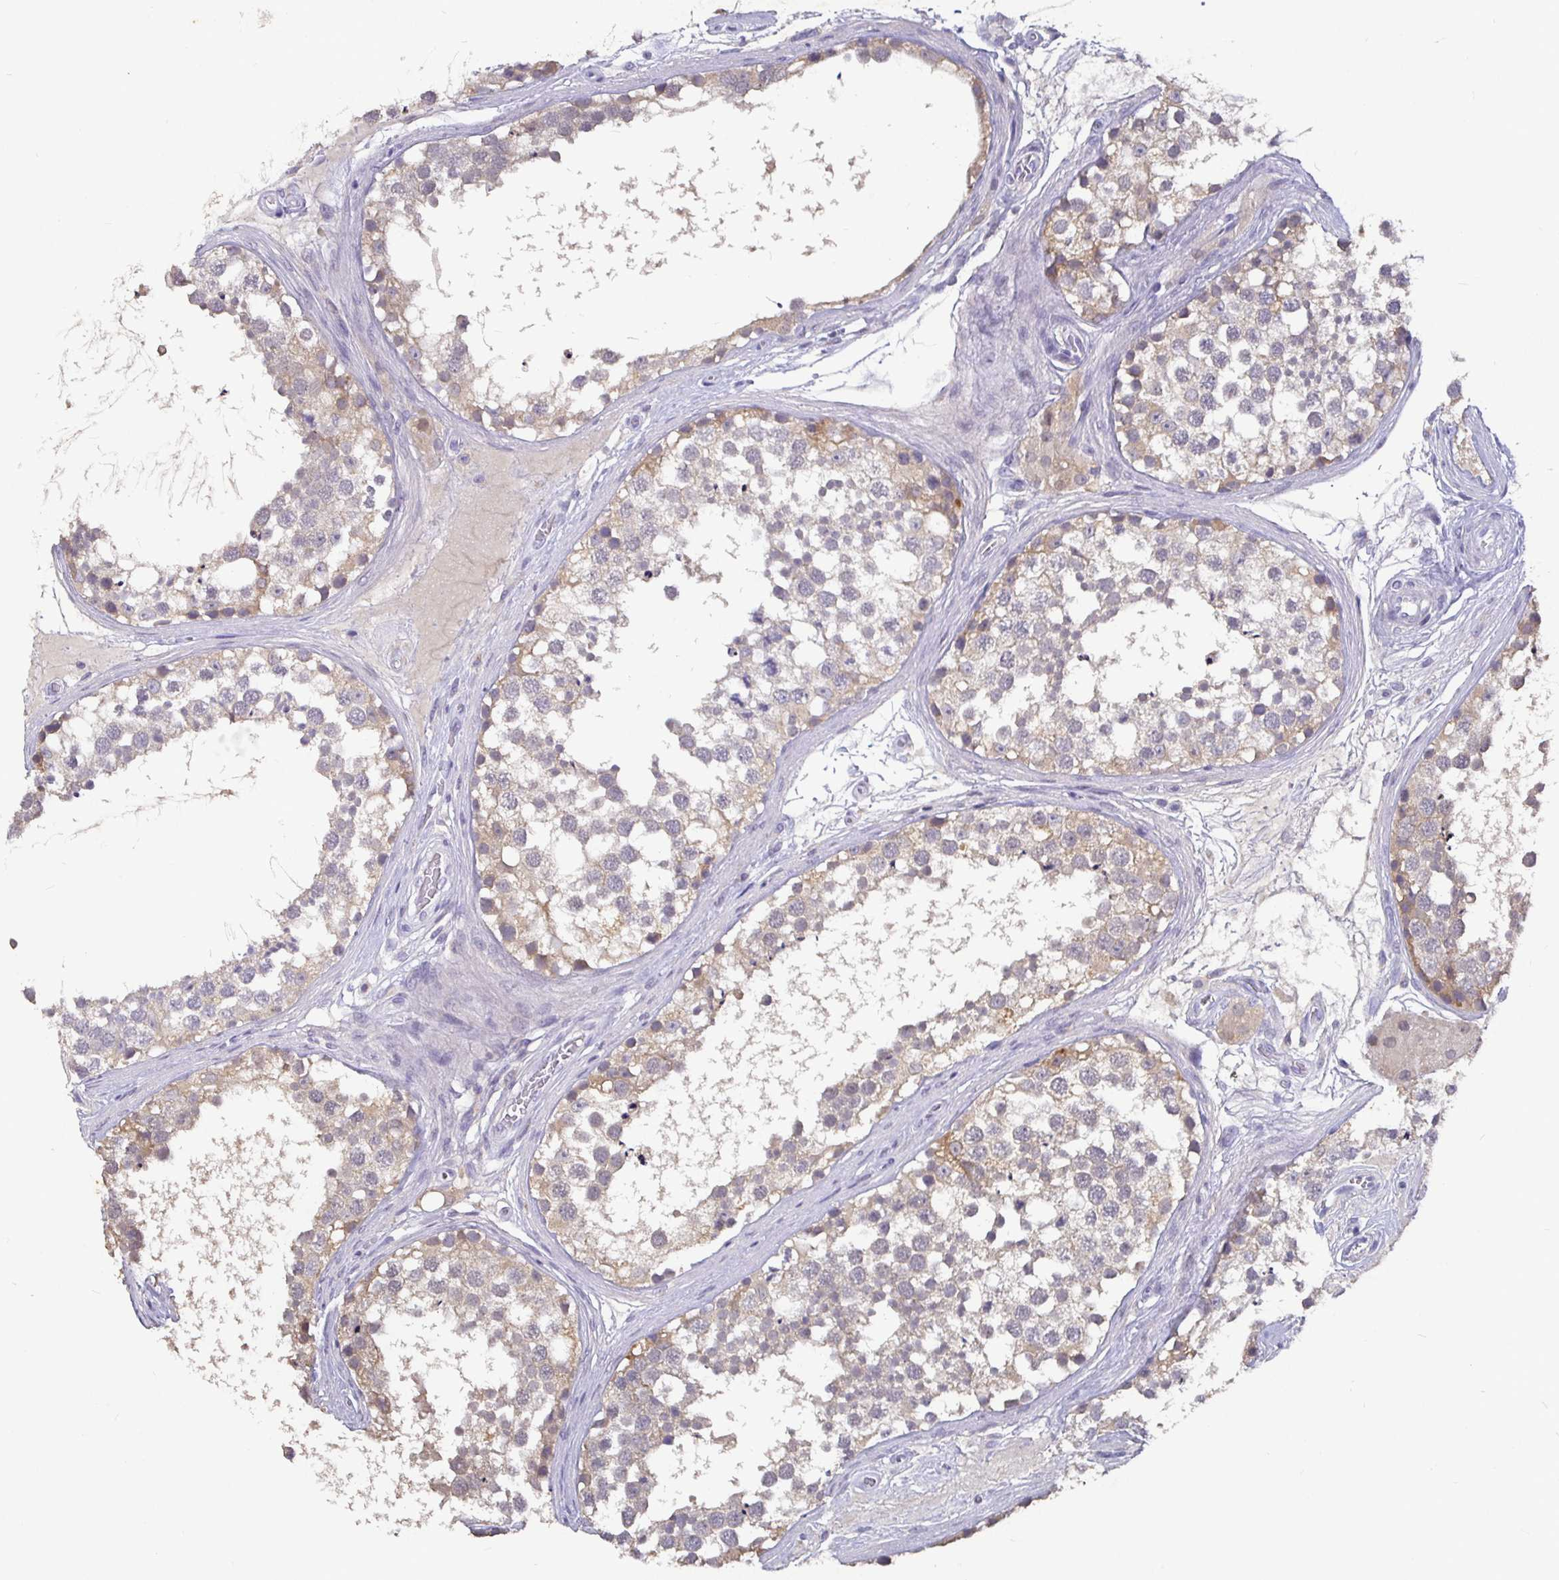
{"staining": {"intensity": "weak", "quantity": "25%-75%", "location": "cytoplasmic/membranous"}, "tissue": "testis", "cell_type": "Cells in seminiferous ducts", "image_type": "normal", "snomed": [{"axis": "morphology", "description": "Normal tissue, NOS"}, {"axis": "morphology", "description": "Seminoma, NOS"}, {"axis": "topography", "description": "Testis"}], "caption": "Weak cytoplasmic/membranous expression is present in approximately 25%-75% of cells in seminiferous ducts in benign testis. (DAB IHC with brightfield microscopy, high magnification).", "gene": "SHISA4", "patient": {"sex": "male", "age": 65}}